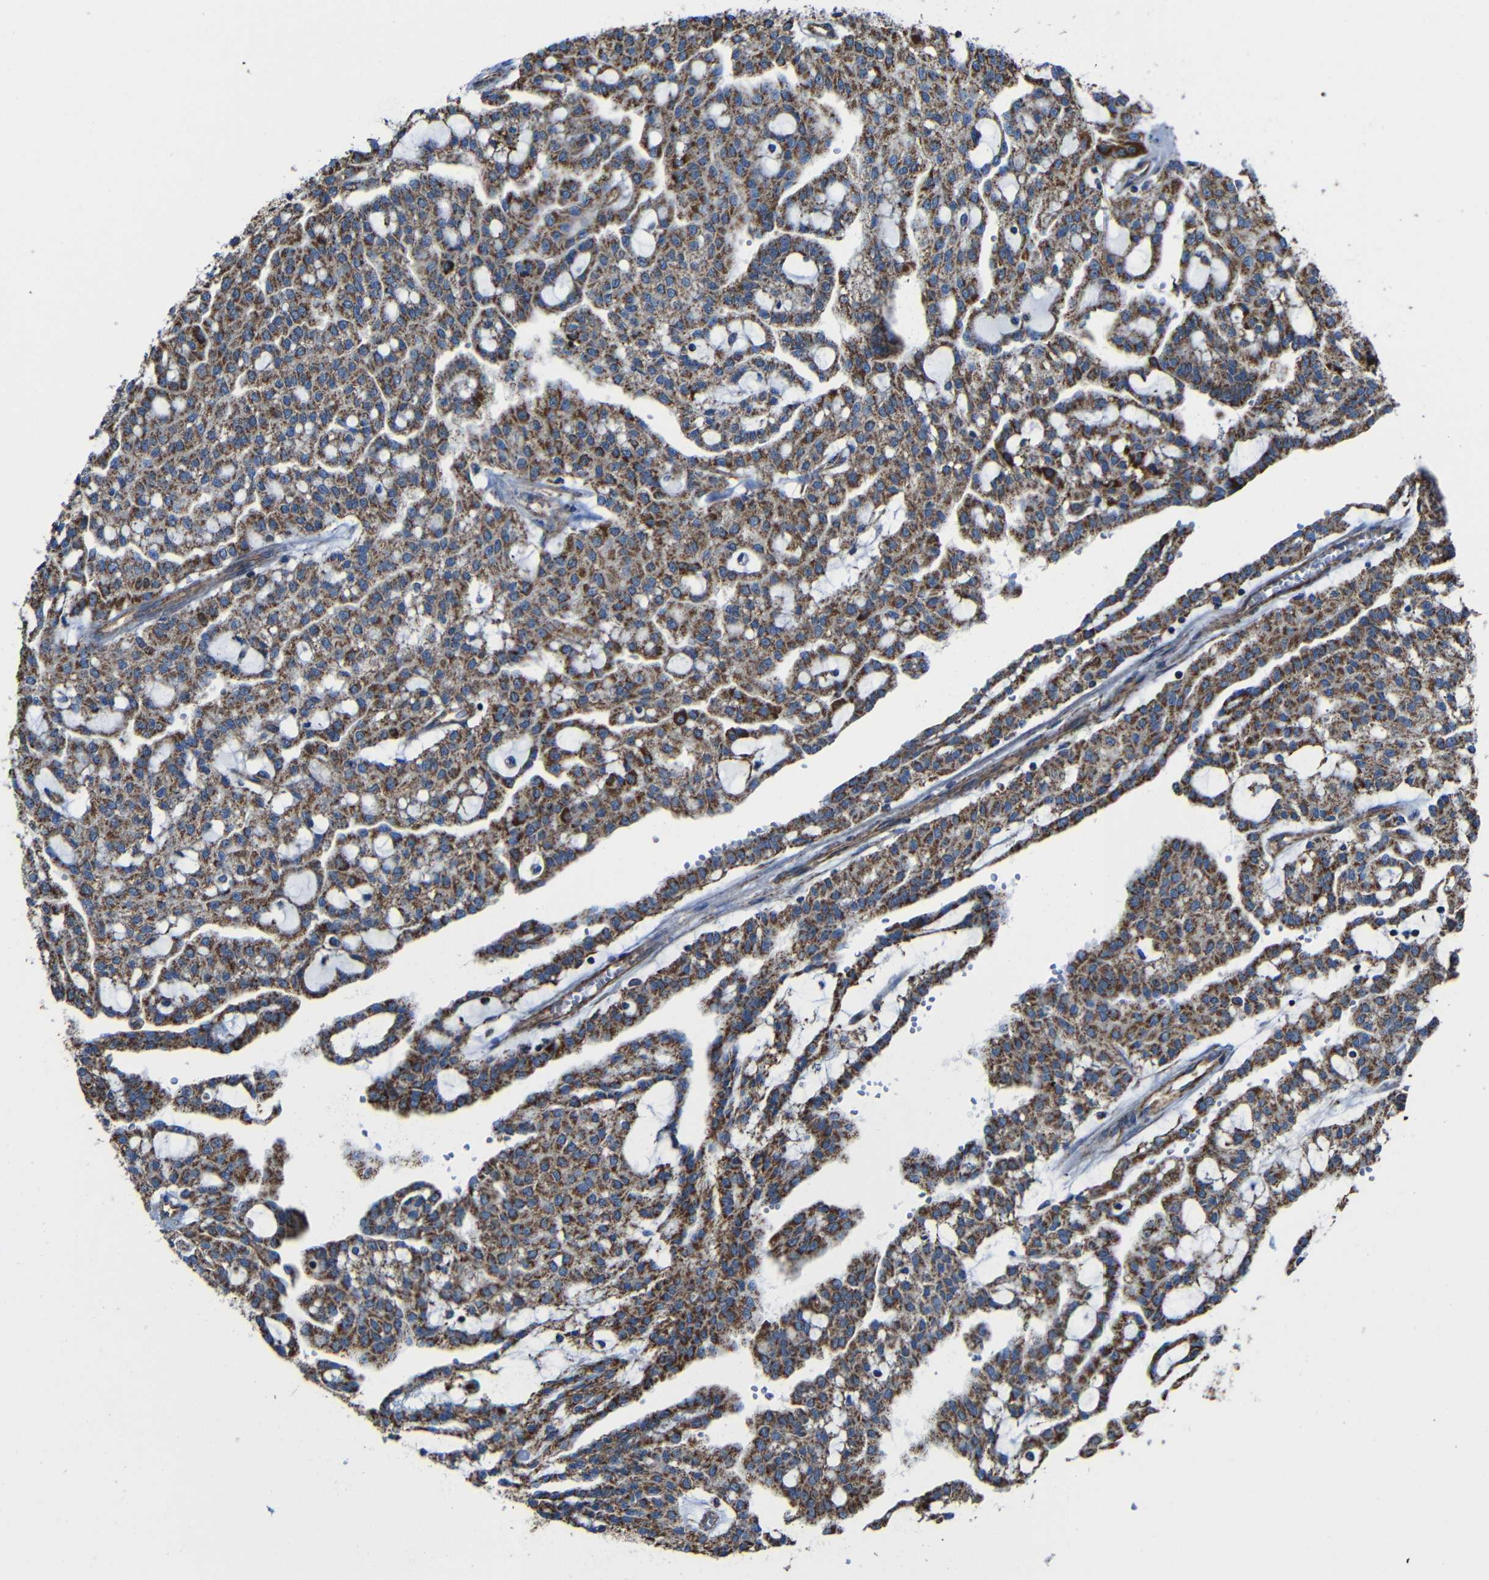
{"staining": {"intensity": "strong", "quantity": ">75%", "location": "cytoplasmic/membranous"}, "tissue": "renal cancer", "cell_type": "Tumor cells", "image_type": "cancer", "snomed": [{"axis": "morphology", "description": "Adenocarcinoma, NOS"}, {"axis": "topography", "description": "Kidney"}], "caption": "Immunohistochemical staining of human adenocarcinoma (renal) shows strong cytoplasmic/membranous protein positivity in about >75% of tumor cells.", "gene": "INTS6L", "patient": {"sex": "male", "age": 63}}